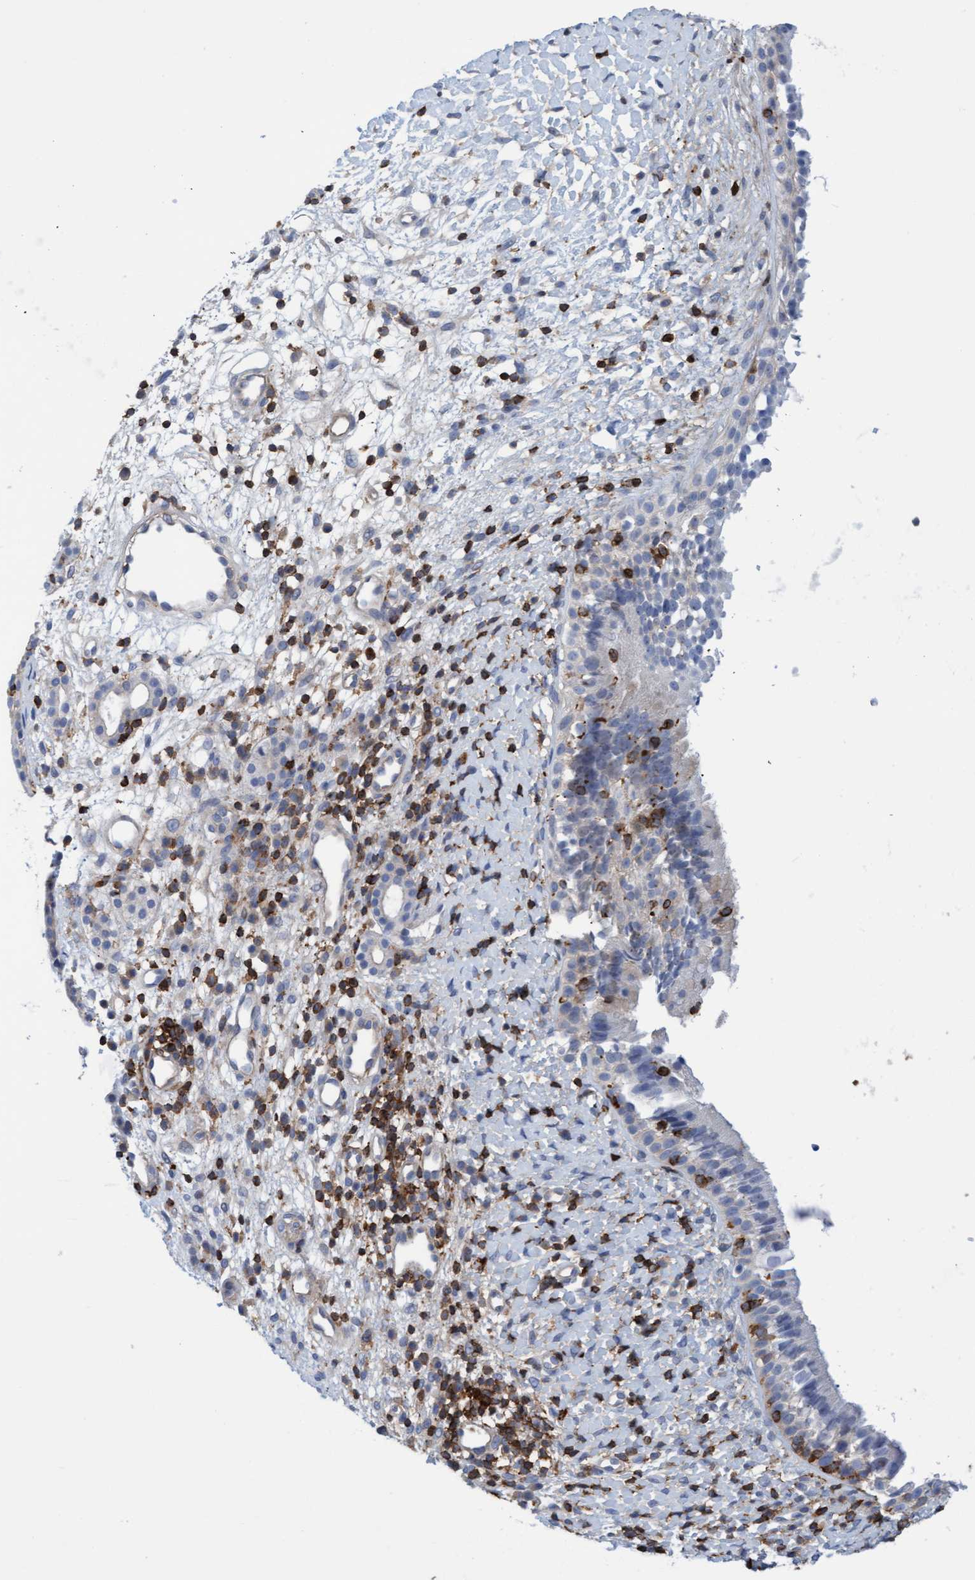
{"staining": {"intensity": "weak", "quantity": "25%-75%", "location": "cytoplasmic/membranous"}, "tissue": "nasopharynx", "cell_type": "Respiratory epithelial cells", "image_type": "normal", "snomed": [{"axis": "morphology", "description": "Normal tissue, NOS"}, {"axis": "topography", "description": "Nasopharynx"}], "caption": "About 25%-75% of respiratory epithelial cells in unremarkable human nasopharynx display weak cytoplasmic/membranous protein staining as visualized by brown immunohistochemical staining.", "gene": "FNBP1", "patient": {"sex": "male", "age": 22}}